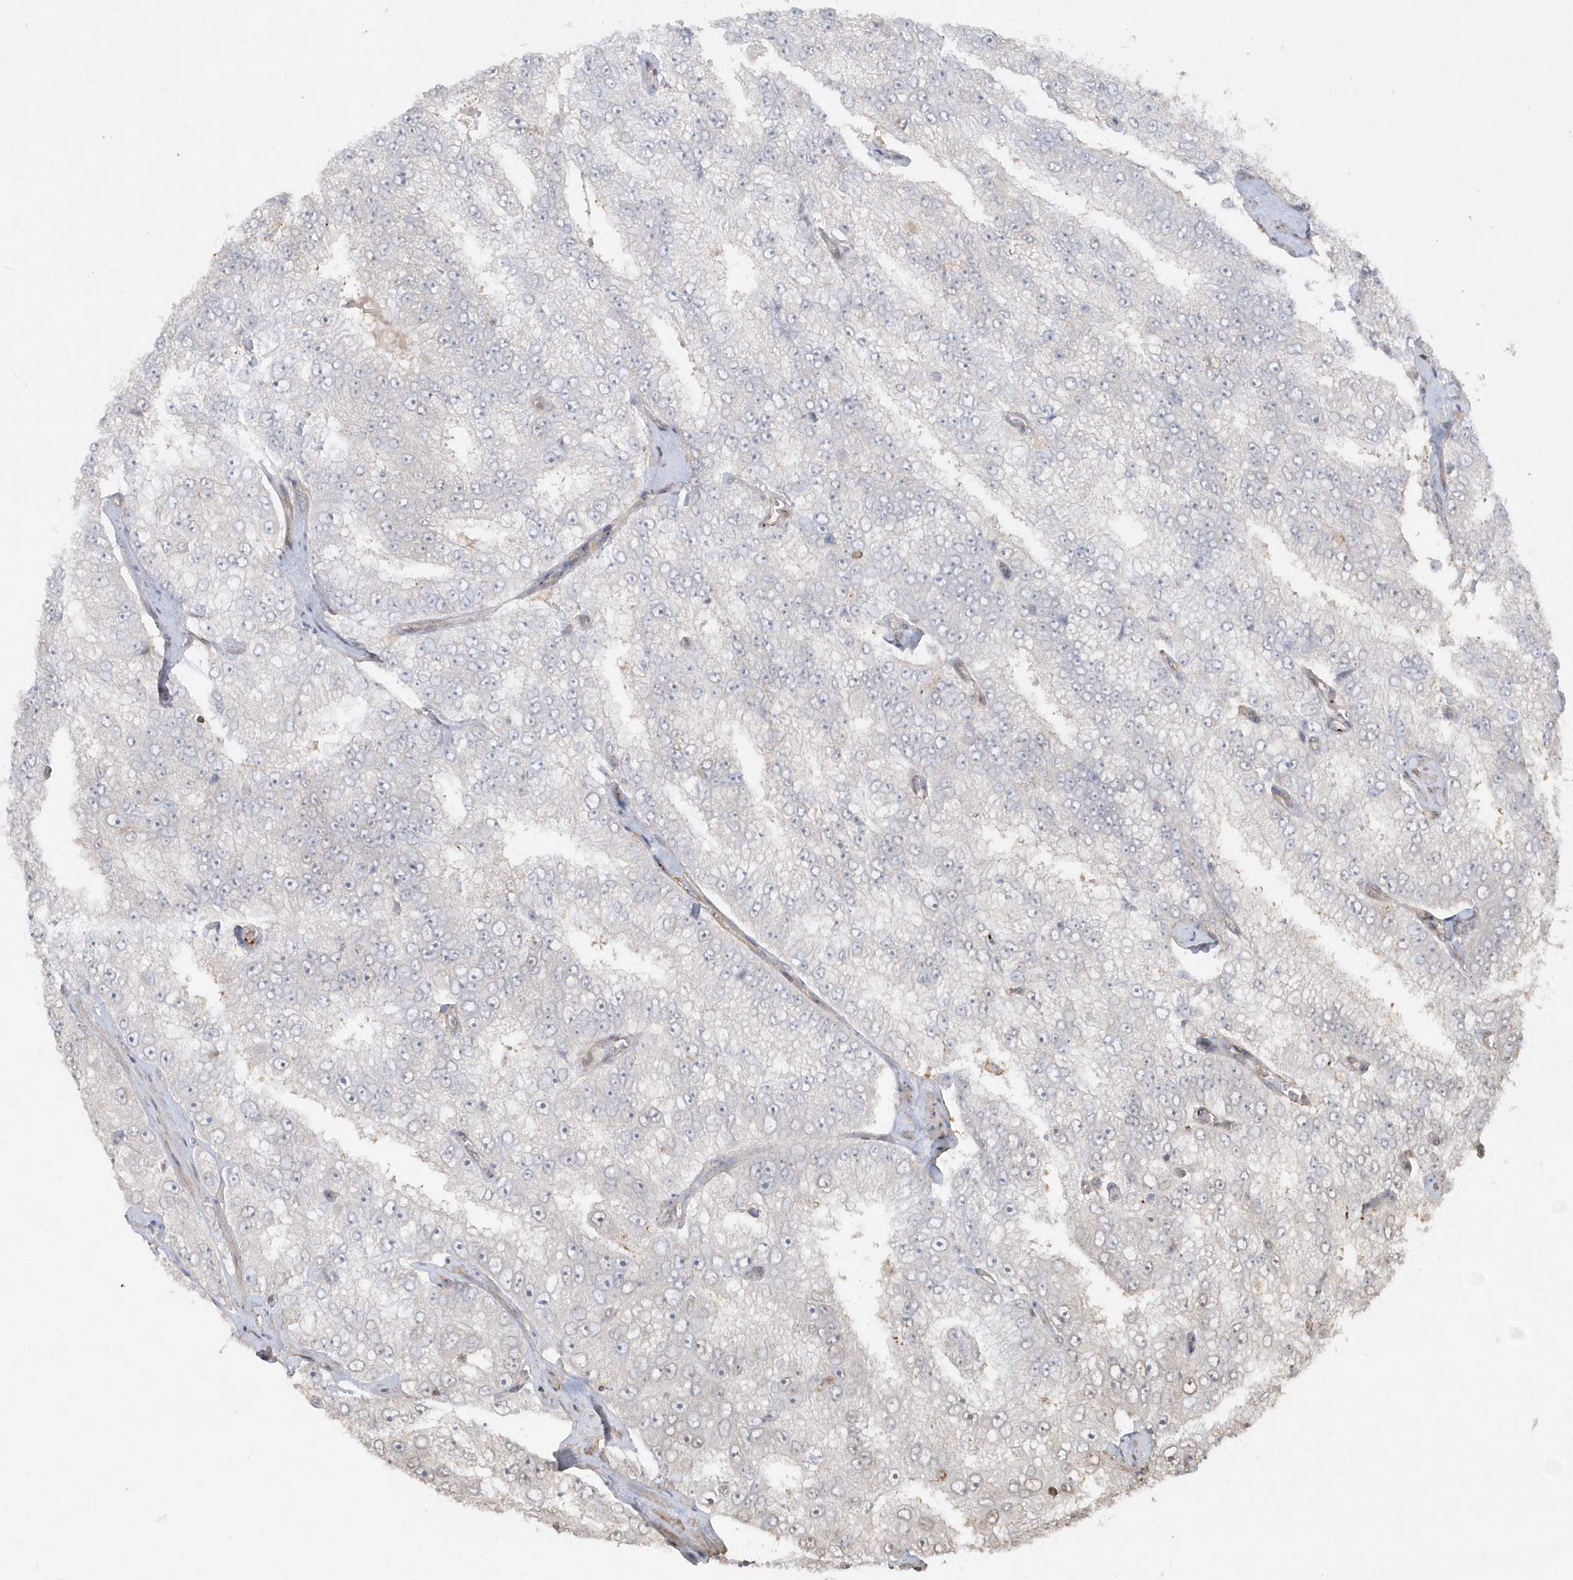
{"staining": {"intensity": "negative", "quantity": "none", "location": "none"}, "tissue": "prostate cancer", "cell_type": "Tumor cells", "image_type": "cancer", "snomed": [{"axis": "morphology", "description": "Adenocarcinoma, High grade"}, {"axis": "topography", "description": "Prostate"}], "caption": "Immunohistochemical staining of high-grade adenocarcinoma (prostate) demonstrates no significant staining in tumor cells. The staining was performed using DAB (3,3'-diaminobenzidine) to visualize the protein expression in brown, while the nuclei were stained in blue with hematoxylin (Magnification: 20x).", "gene": "BSN", "patient": {"sex": "male", "age": 58}}